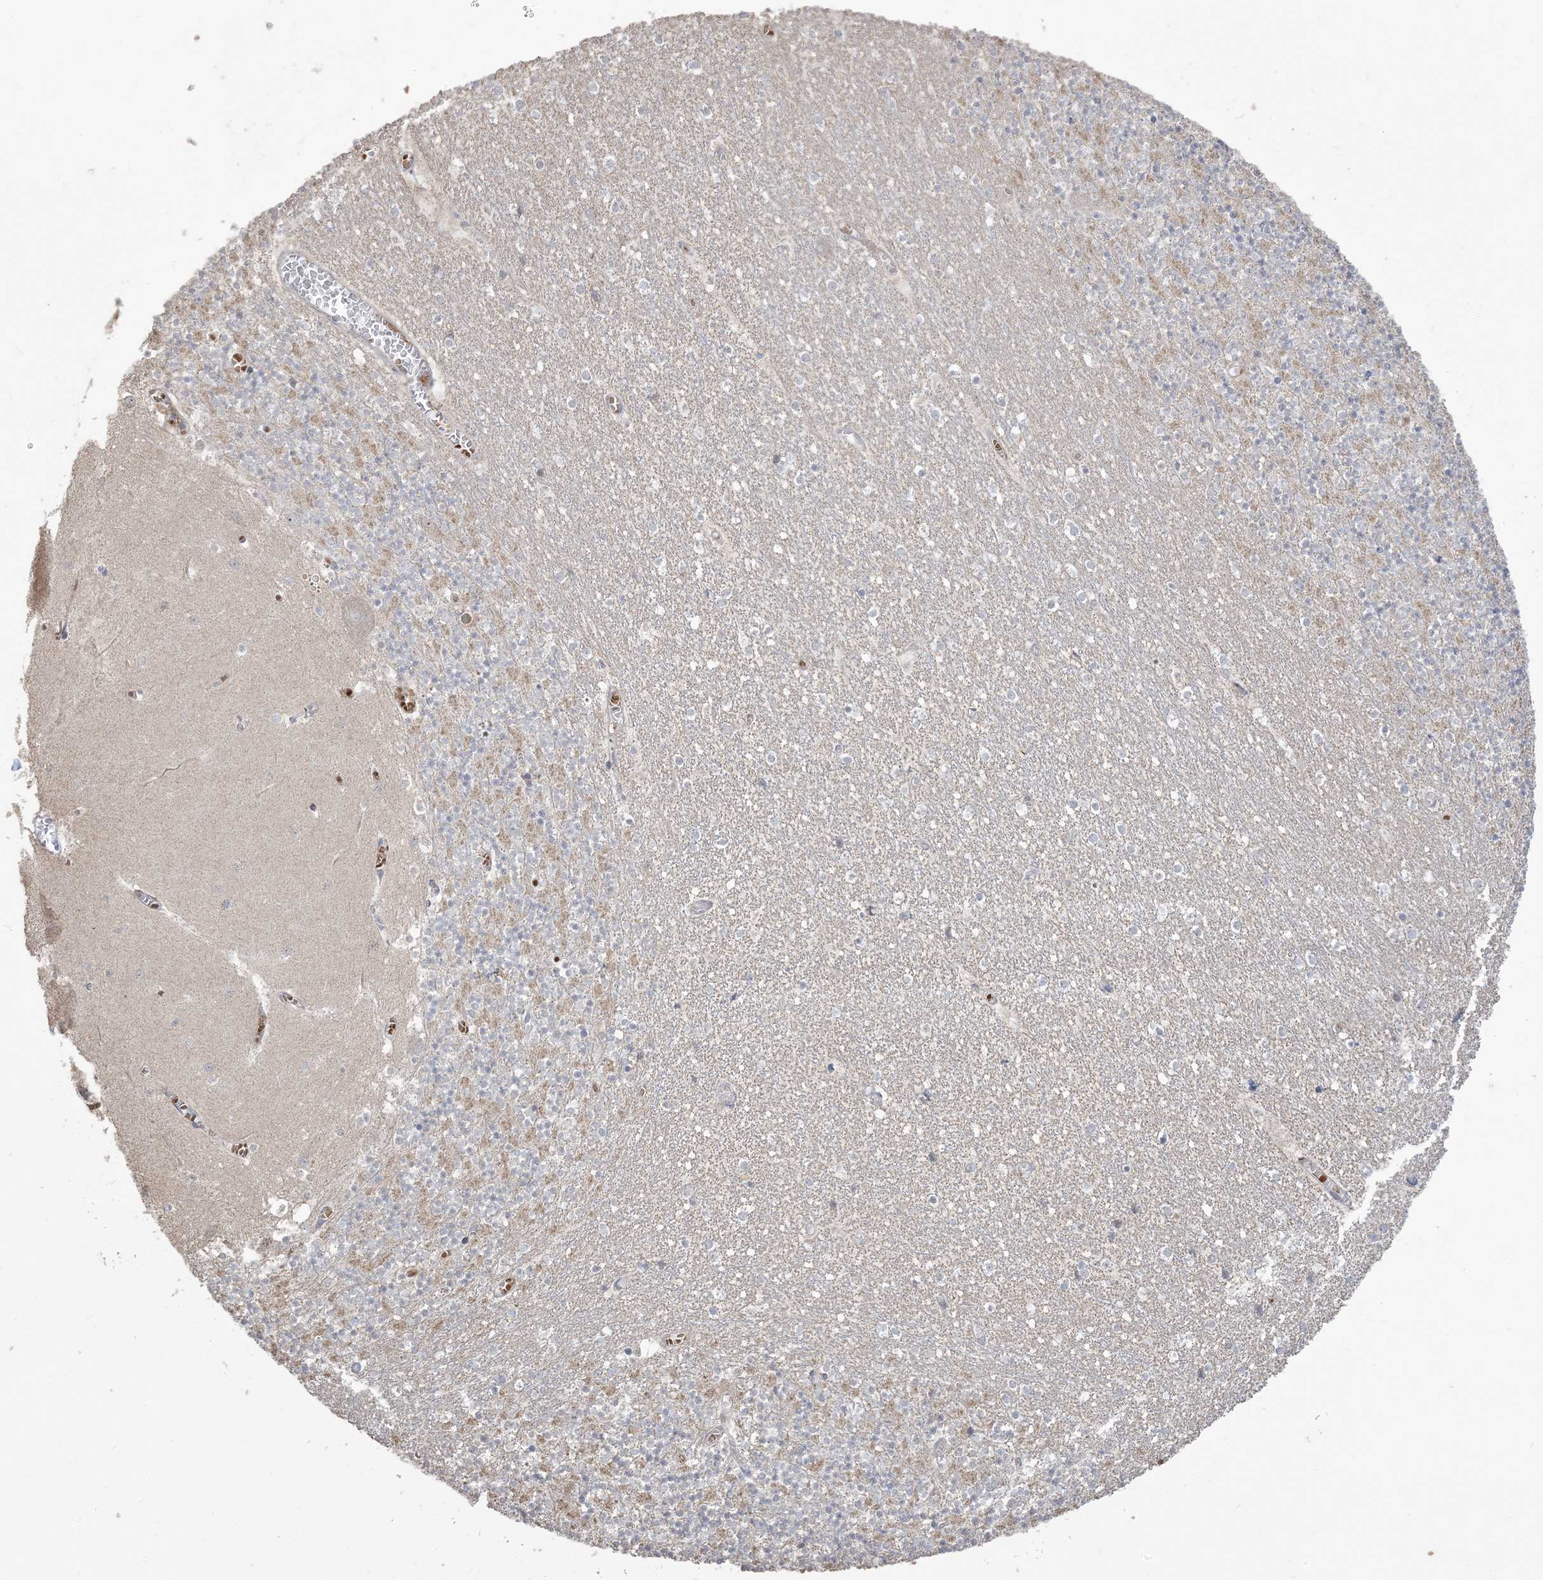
{"staining": {"intensity": "weak", "quantity": "25%-75%", "location": "cytoplasmic/membranous"}, "tissue": "cerebellum", "cell_type": "Cells in granular layer", "image_type": "normal", "snomed": [{"axis": "morphology", "description": "Normal tissue, NOS"}, {"axis": "topography", "description": "Cerebellum"}], "caption": "Protein expression analysis of unremarkable human cerebellum reveals weak cytoplasmic/membranous expression in approximately 25%-75% of cells in granular layer.", "gene": "KLHL18", "patient": {"sex": "female", "age": 28}}